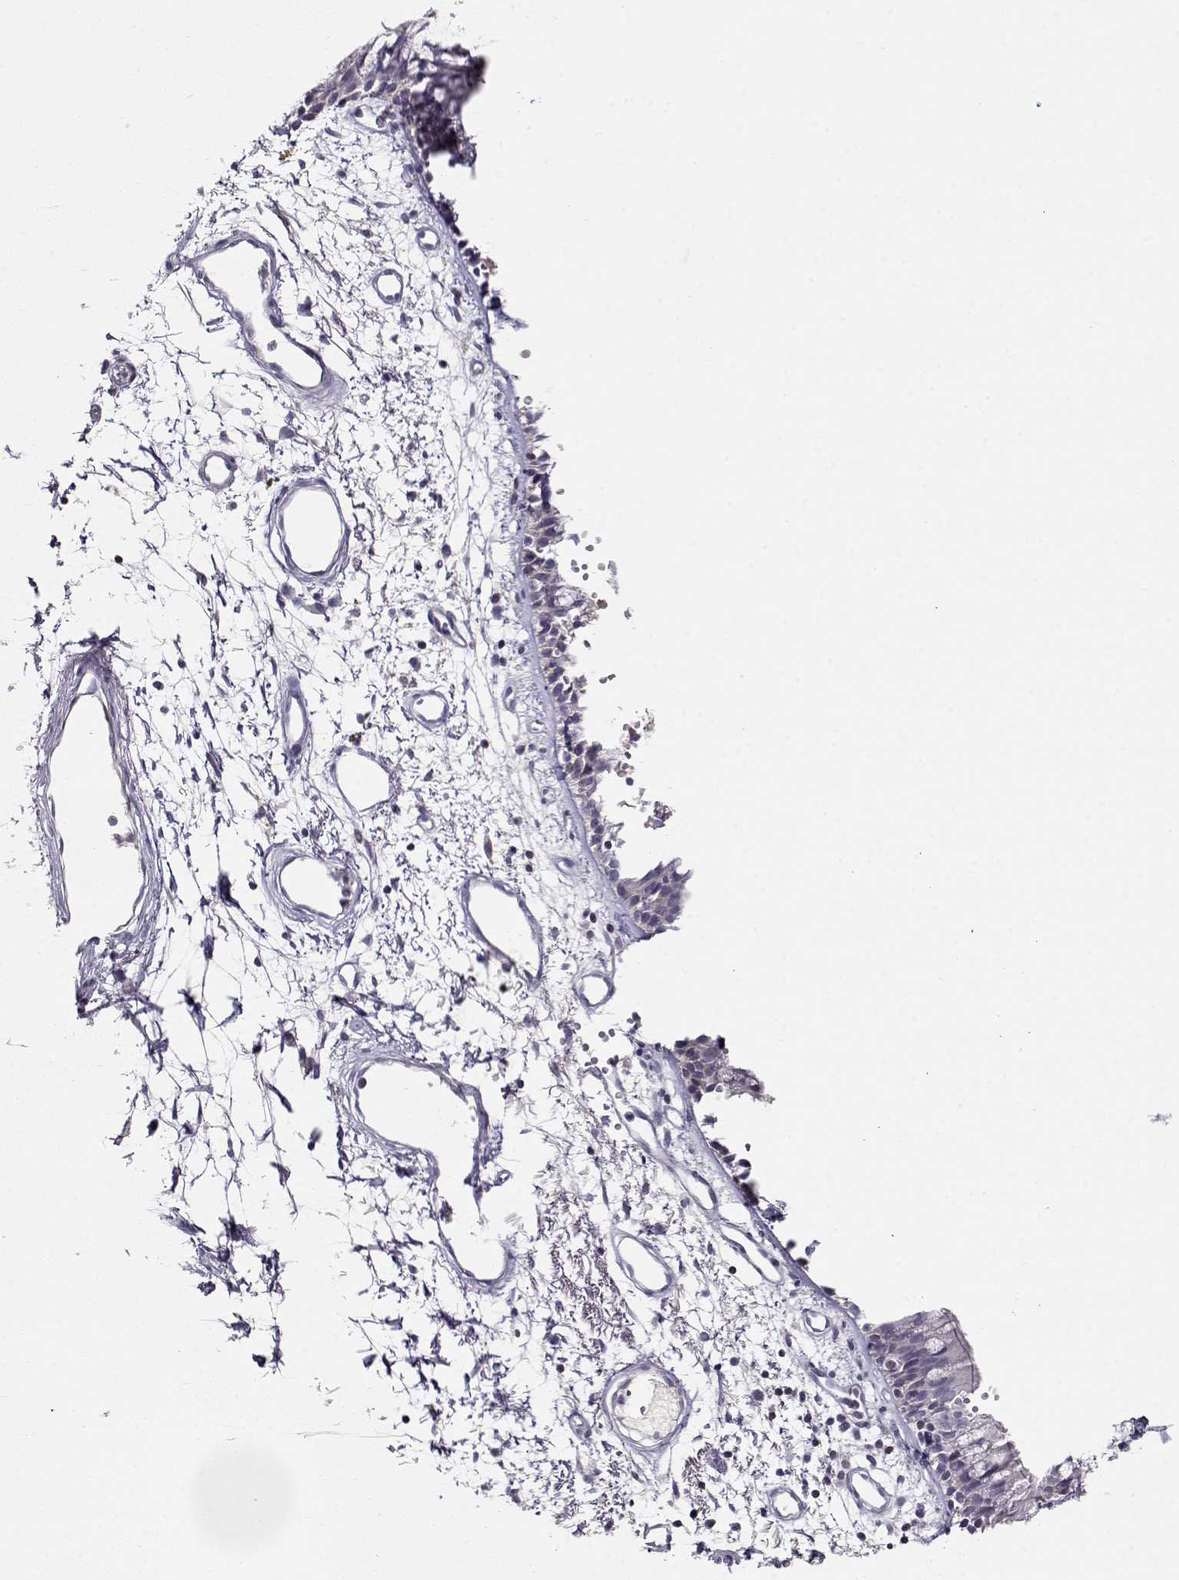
{"staining": {"intensity": "negative", "quantity": "none", "location": "none"}, "tissue": "bronchus", "cell_type": "Respiratory epithelial cells", "image_type": "normal", "snomed": [{"axis": "morphology", "description": "Normal tissue, NOS"}, {"axis": "morphology", "description": "Squamous cell carcinoma, NOS"}, {"axis": "topography", "description": "Cartilage tissue"}, {"axis": "topography", "description": "Bronchus"}, {"axis": "topography", "description": "Lung"}], "caption": "Immunohistochemistry (IHC) image of benign bronchus: bronchus stained with DAB (3,3'-diaminobenzidine) reveals no significant protein positivity in respiratory epithelial cells.", "gene": "CRX", "patient": {"sex": "male", "age": 66}}